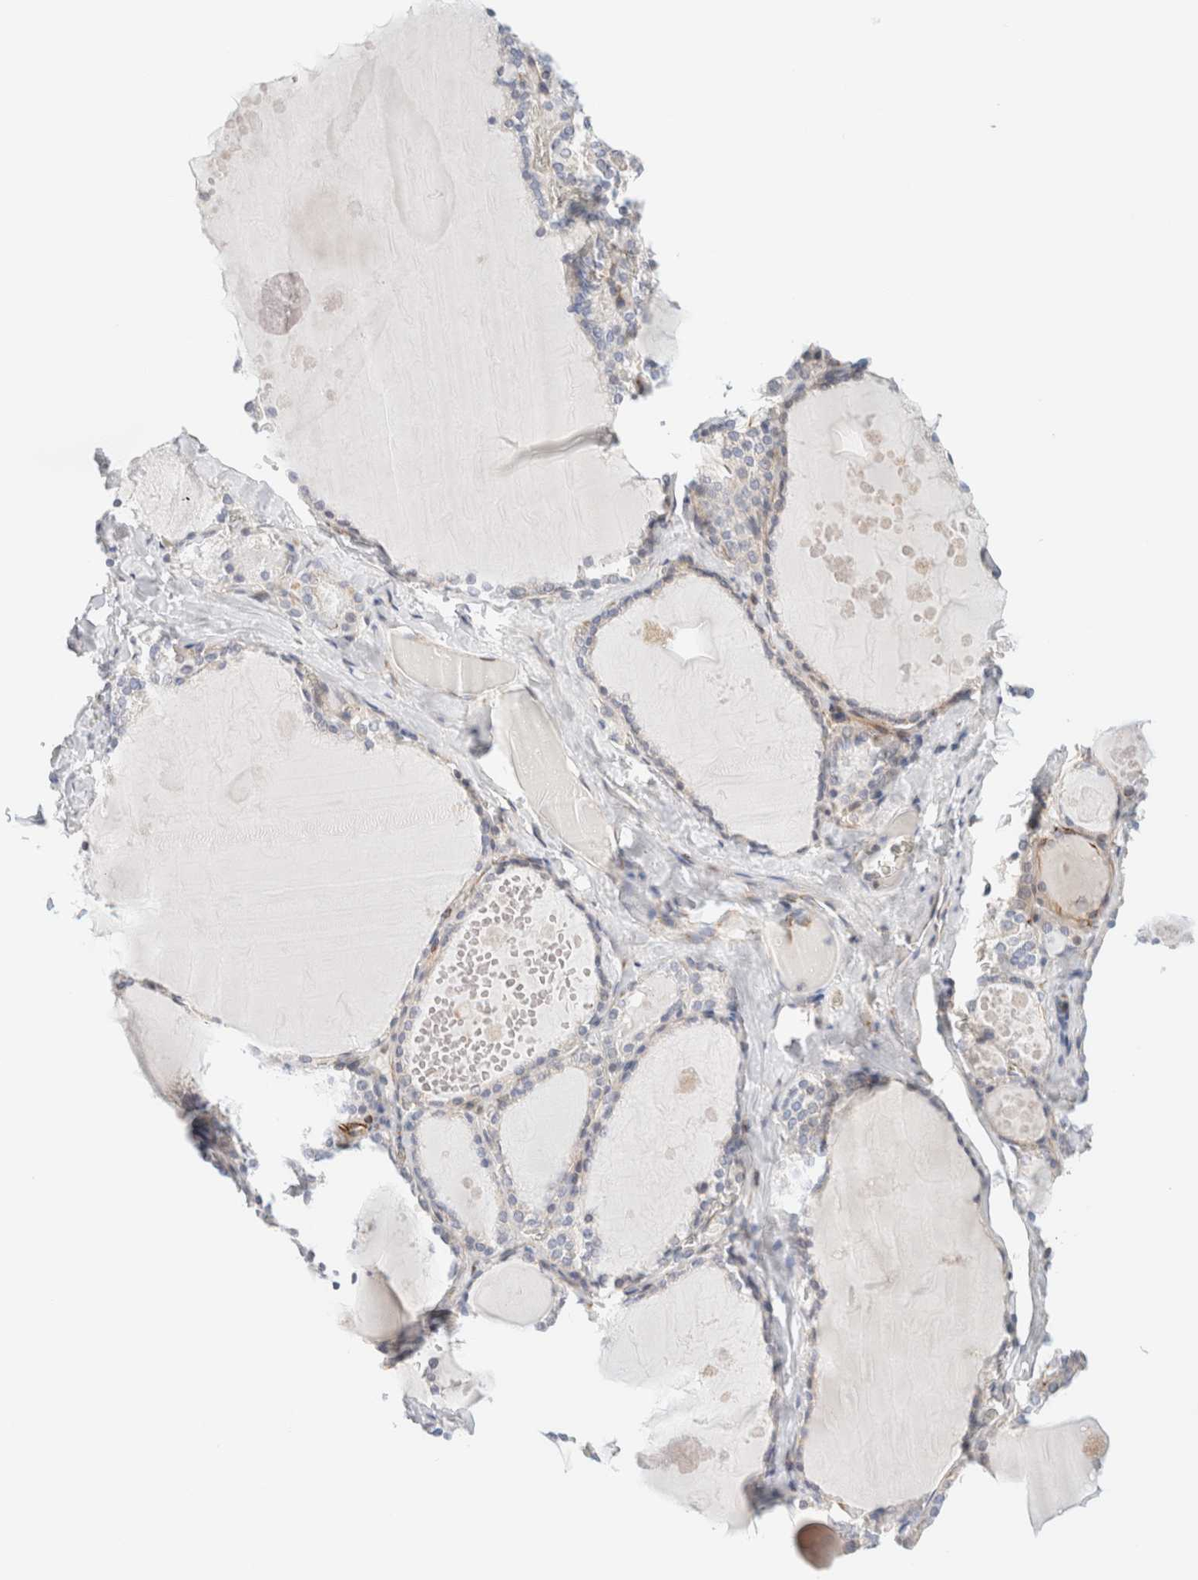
{"staining": {"intensity": "weak", "quantity": "25%-75%", "location": "cytoplasmic/membranous"}, "tissue": "thyroid gland", "cell_type": "Glandular cells", "image_type": "normal", "snomed": [{"axis": "morphology", "description": "Normal tissue, NOS"}, {"axis": "topography", "description": "Thyroid gland"}], "caption": "A high-resolution image shows immunohistochemistry (IHC) staining of unremarkable thyroid gland, which exhibits weak cytoplasmic/membranous expression in approximately 25%-75% of glandular cells.", "gene": "SLC25A48", "patient": {"sex": "male", "age": 56}}